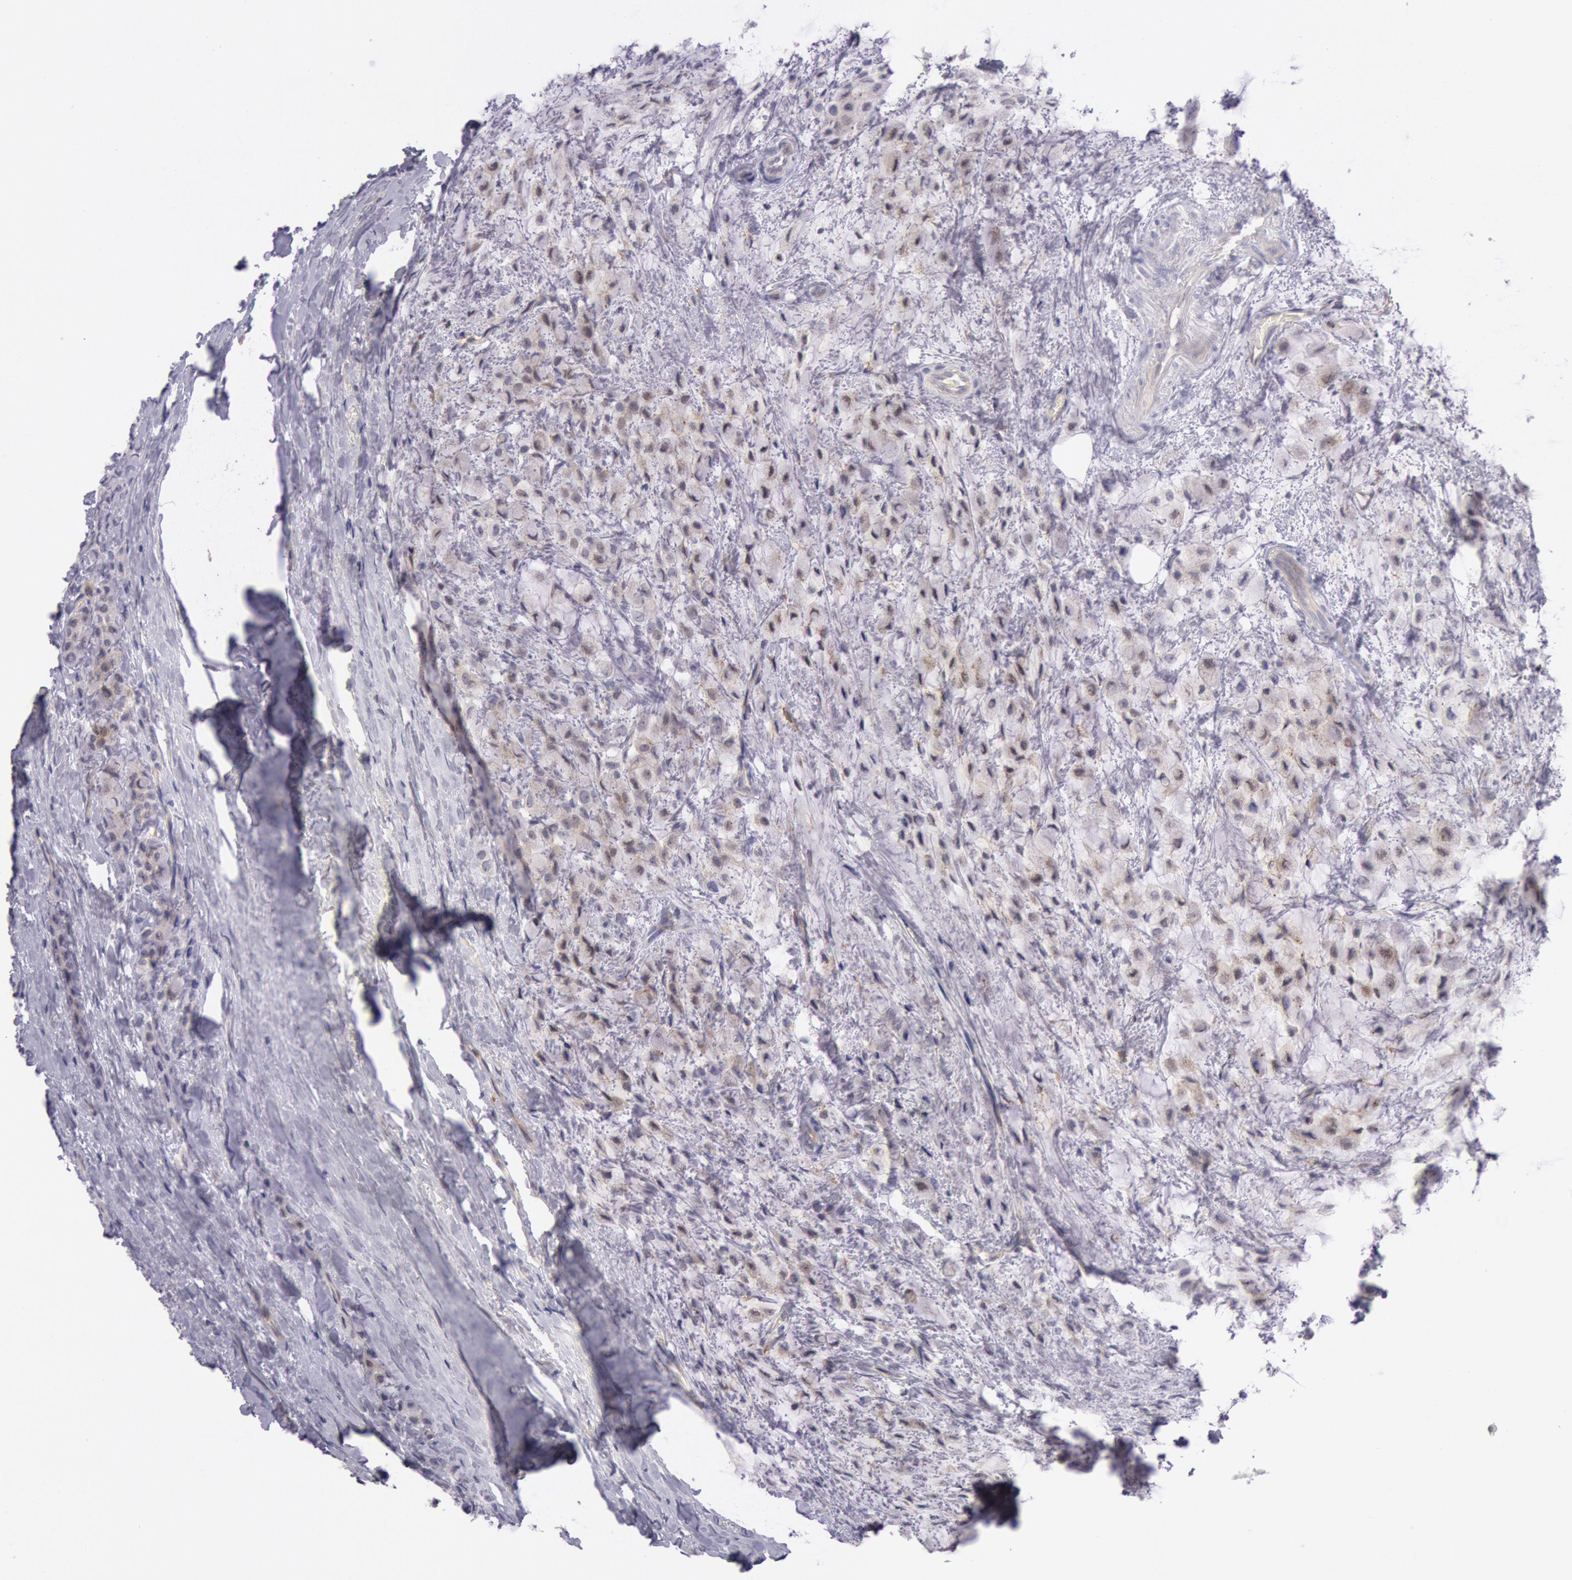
{"staining": {"intensity": "weak", "quantity": ">75%", "location": "cytoplasmic/membranous"}, "tissue": "breast cancer", "cell_type": "Tumor cells", "image_type": "cancer", "snomed": [{"axis": "morphology", "description": "Lobular carcinoma"}, {"axis": "topography", "description": "Breast"}], "caption": "Immunohistochemistry photomicrograph of neoplastic tissue: breast cancer (lobular carcinoma) stained using immunohistochemistry (IHC) exhibits low levels of weak protein expression localized specifically in the cytoplasmic/membranous of tumor cells, appearing as a cytoplasmic/membranous brown color.", "gene": "TRIB2", "patient": {"sex": "female", "age": 85}}